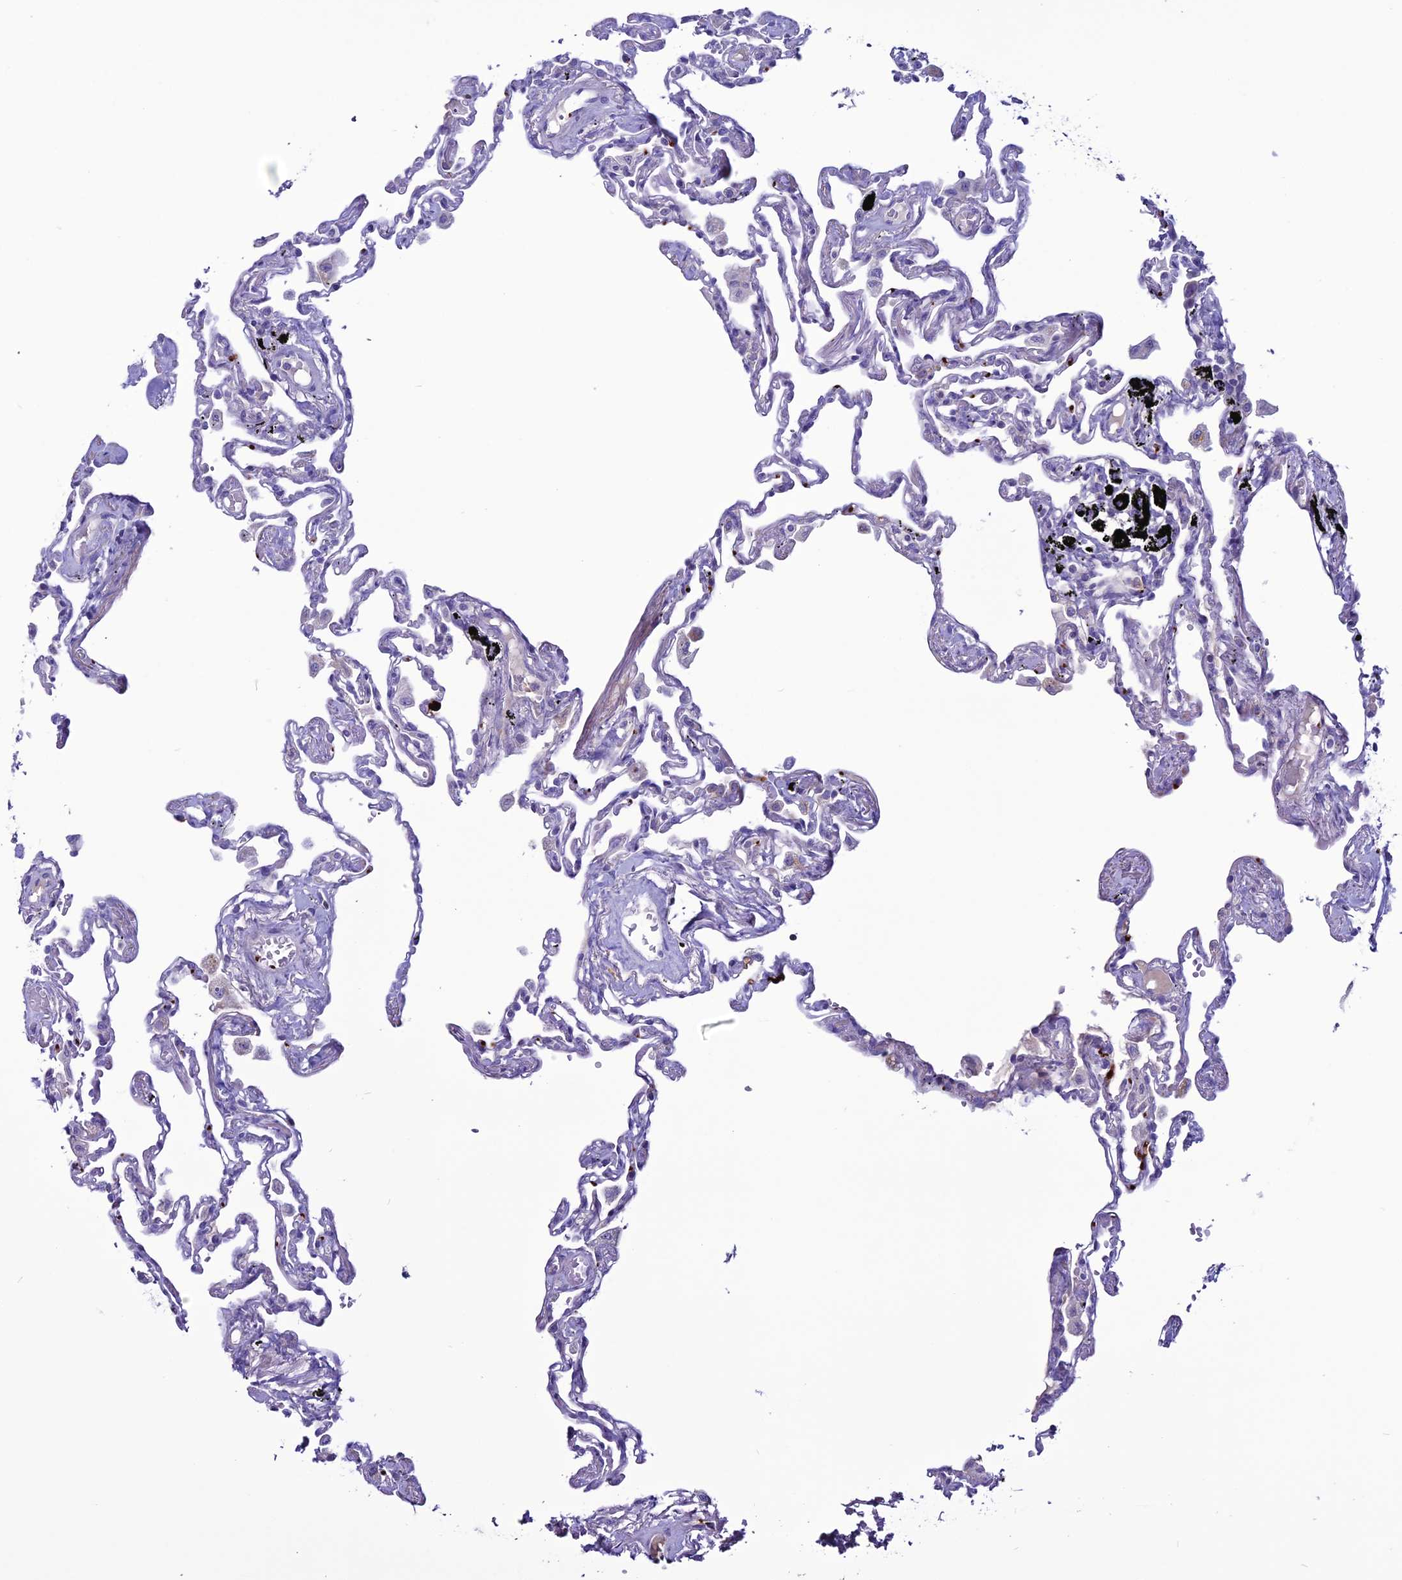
{"staining": {"intensity": "negative", "quantity": "none", "location": "none"}, "tissue": "lung", "cell_type": "Alveolar cells", "image_type": "normal", "snomed": [{"axis": "morphology", "description": "Normal tissue, NOS"}, {"axis": "topography", "description": "Lung"}], "caption": "Immunohistochemistry (IHC) micrograph of benign lung: human lung stained with DAB exhibits no significant protein expression in alveolar cells. (DAB (3,3'-diaminobenzidine) IHC visualized using brightfield microscopy, high magnification).", "gene": "C21orf140", "patient": {"sex": "female", "age": 67}}